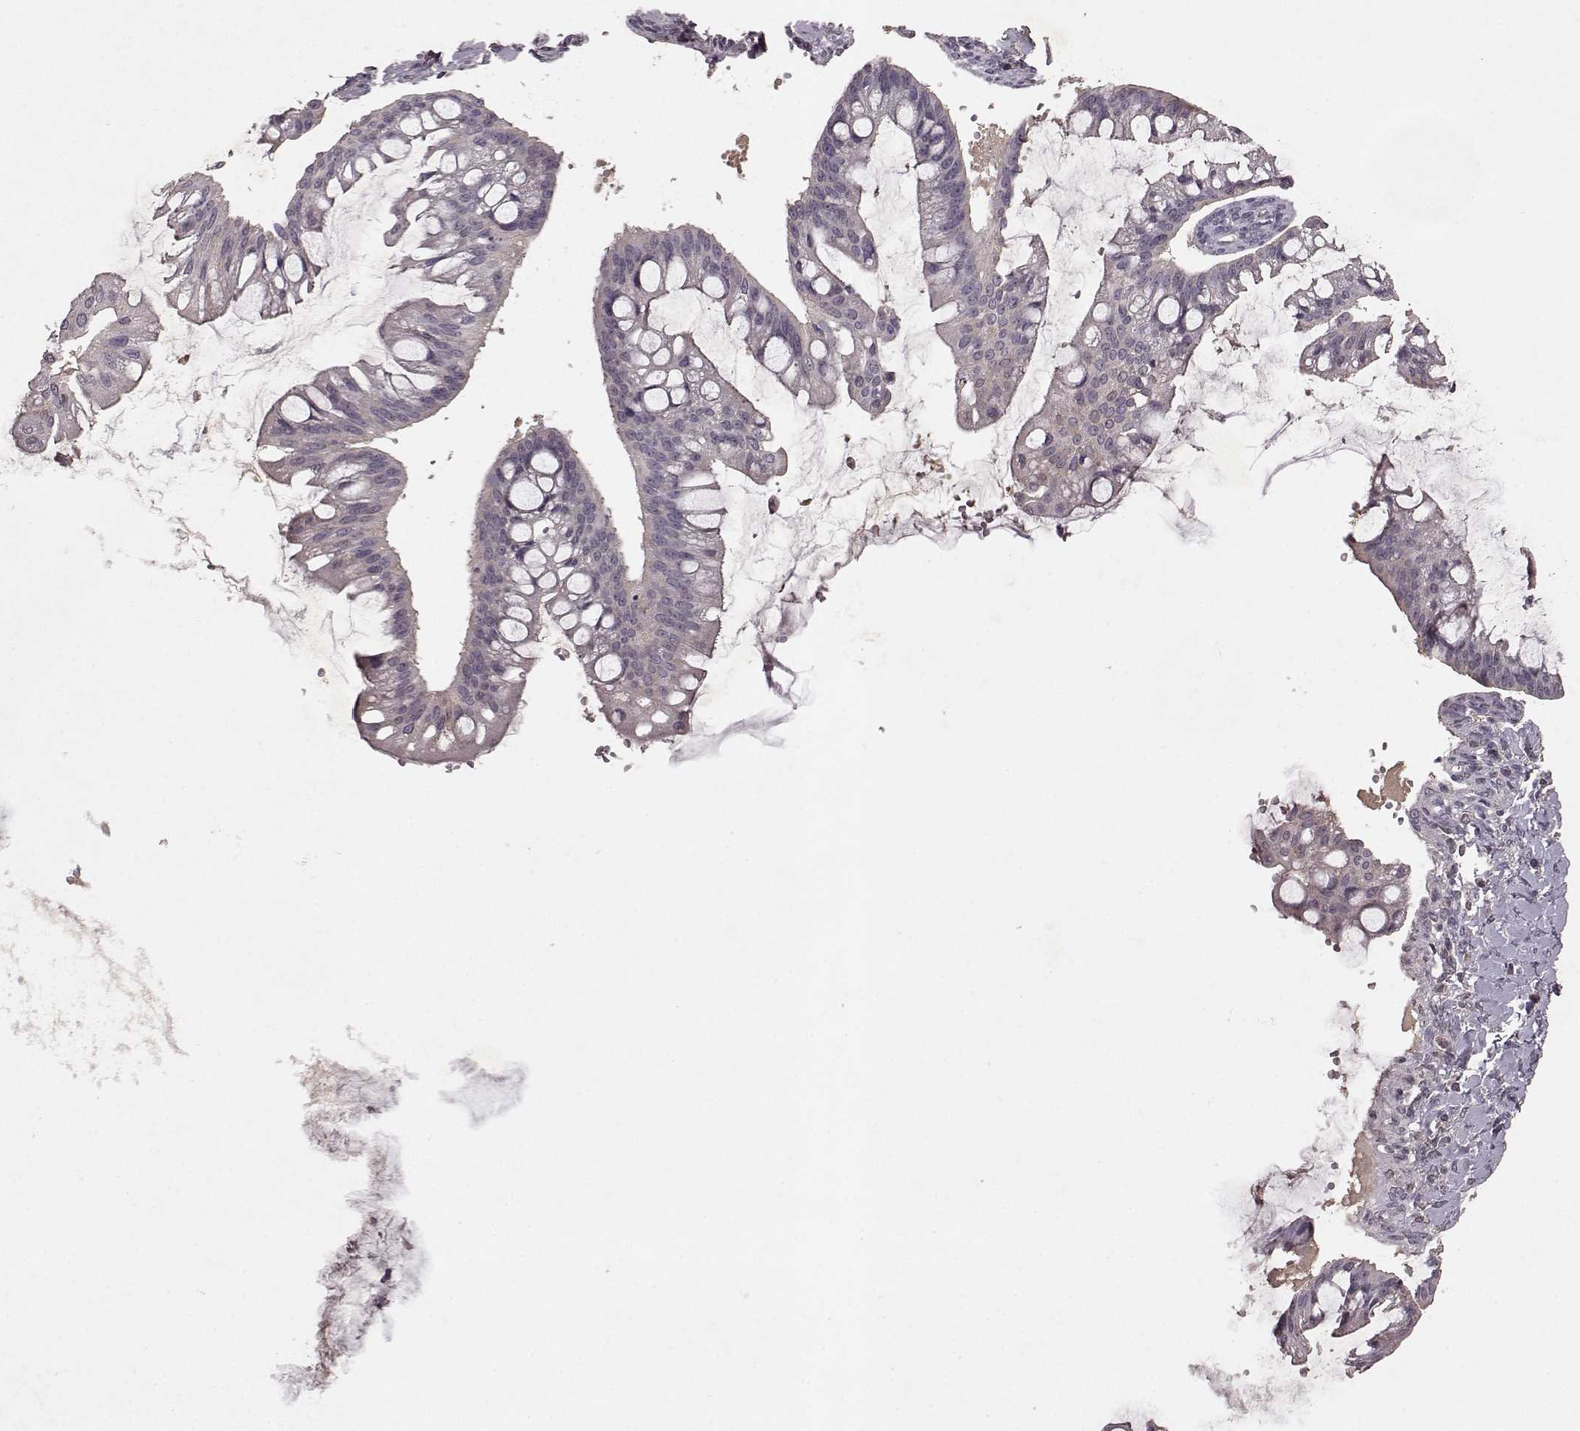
{"staining": {"intensity": "negative", "quantity": "none", "location": "none"}, "tissue": "ovarian cancer", "cell_type": "Tumor cells", "image_type": "cancer", "snomed": [{"axis": "morphology", "description": "Cystadenocarcinoma, mucinous, NOS"}, {"axis": "topography", "description": "Ovary"}], "caption": "Ovarian cancer was stained to show a protein in brown. There is no significant positivity in tumor cells.", "gene": "FRRS1L", "patient": {"sex": "female", "age": 73}}